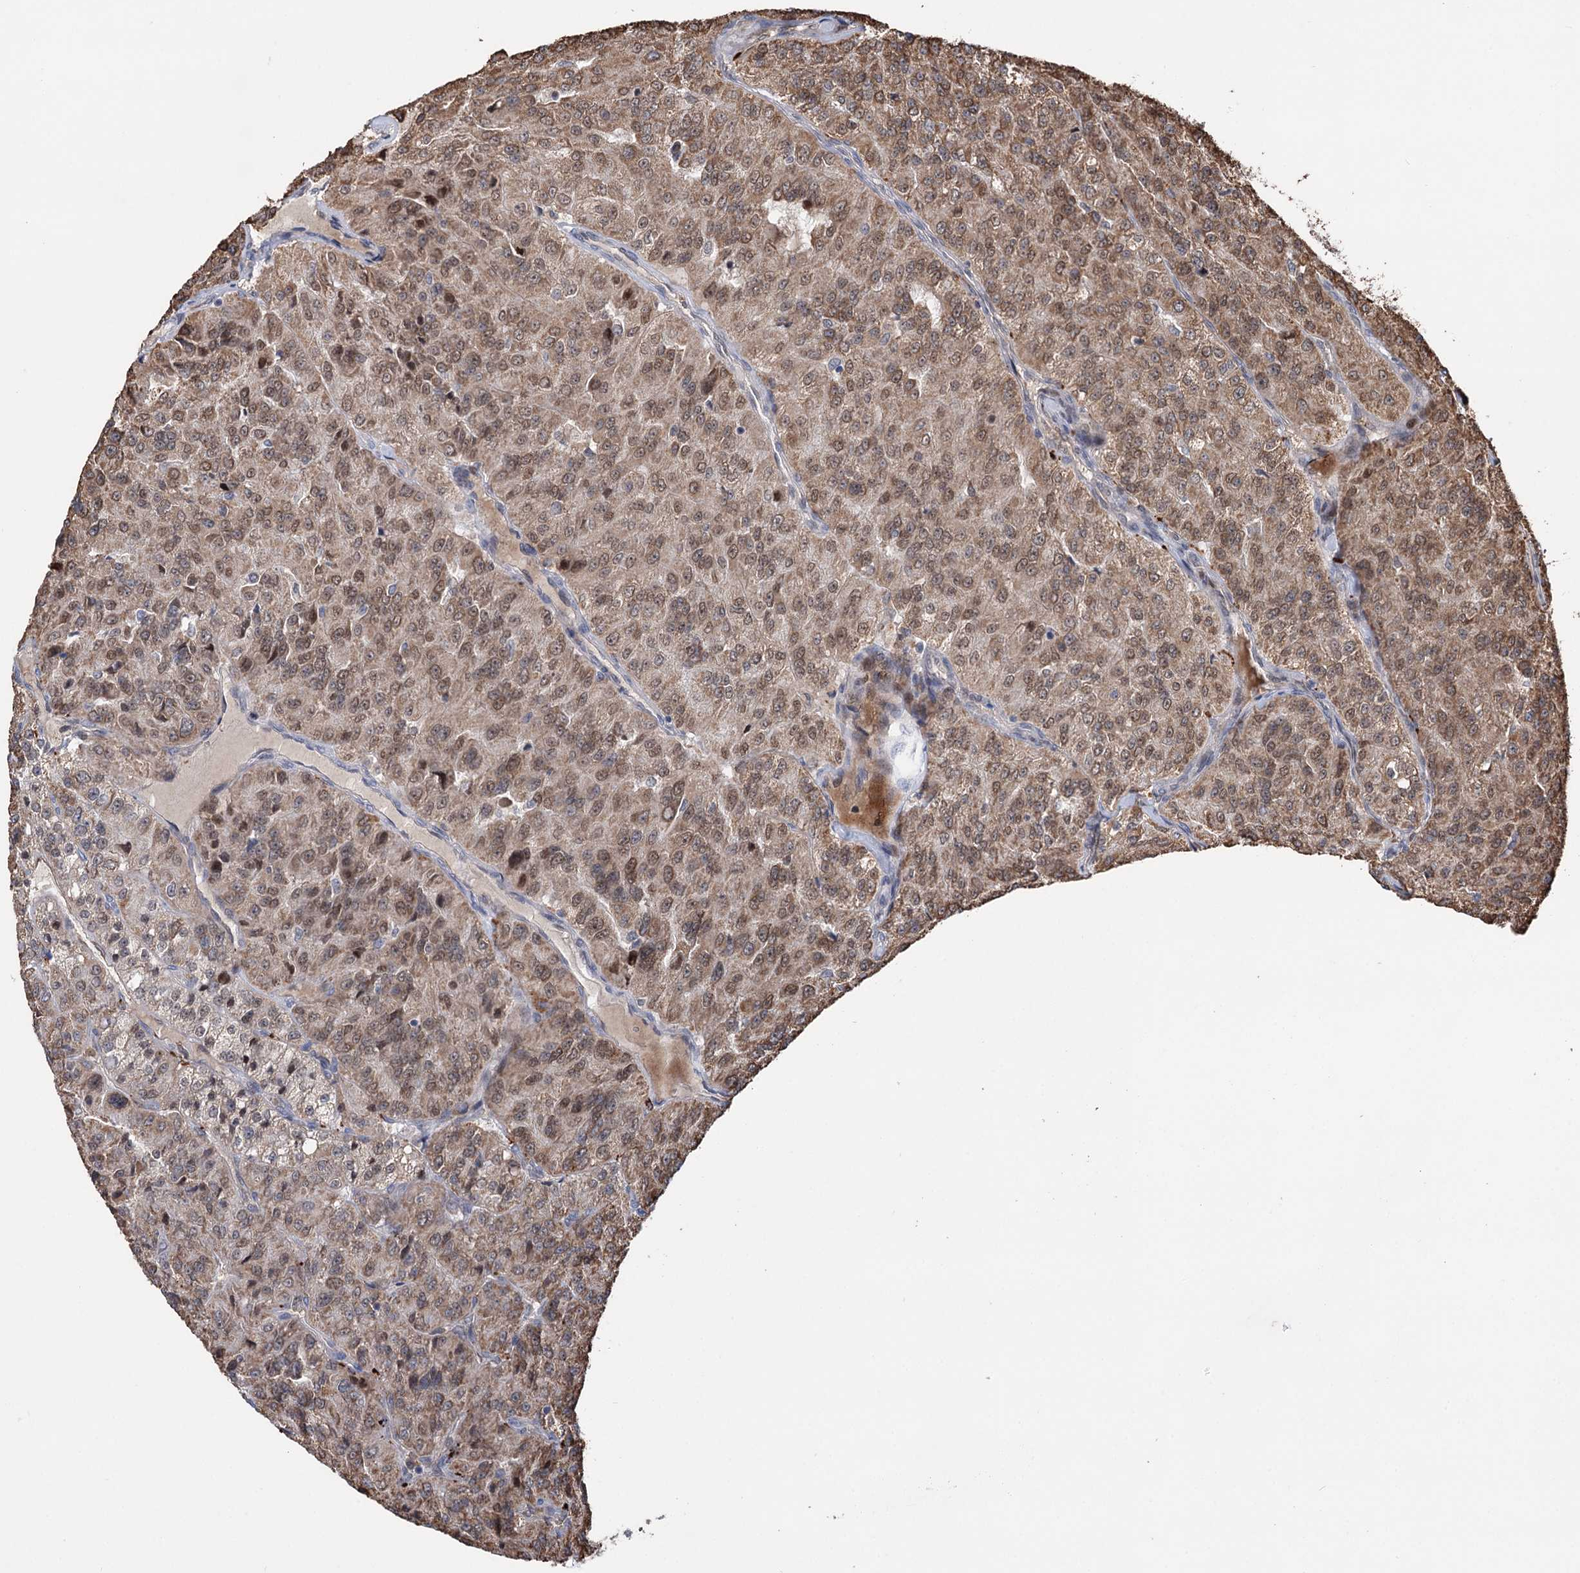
{"staining": {"intensity": "moderate", "quantity": "25%-75%", "location": "cytoplasmic/membranous,nuclear"}, "tissue": "renal cancer", "cell_type": "Tumor cells", "image_type": "cancer", "snomed": [{"axis": "morphology", "description": "Adenocarcinoma, NOS"}, {"axis": "topography", "description": "Kidney"}], "caption": "Brown immunohistochemical staining in human renal cancer (adenocarcinoma) exhibits moderate cytoplasmic/membranous and nuclear positivity in about 25%-75% of tumor cells.", "gene": "NCAPD2", "patient": {"sex": "female", "age": 63}}